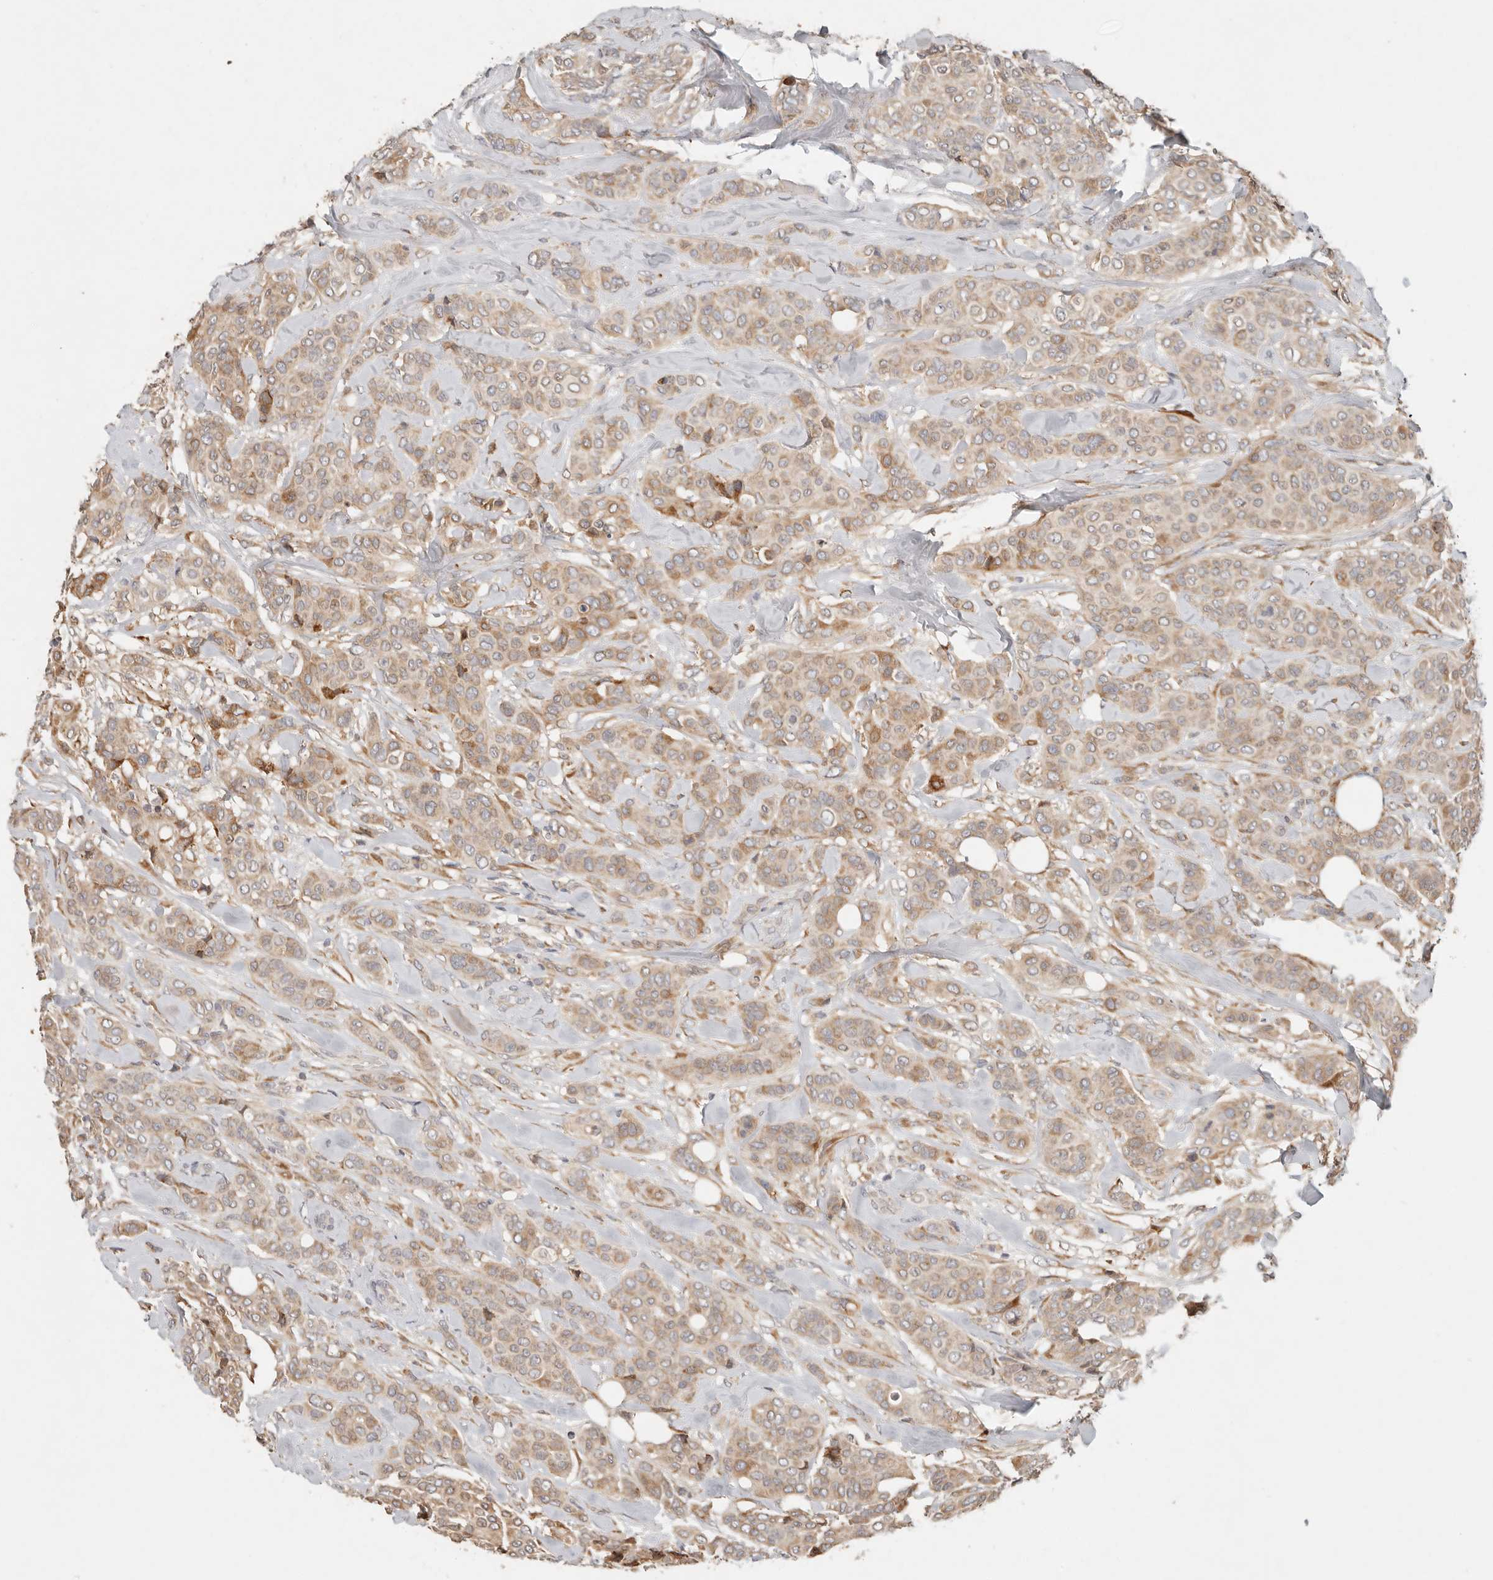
{"staining": {"intensity": "weak", "quantity": ">75%", "location": "cytoplasmic/membranous"}, "tissue": "breast cancer", "cell_type": "Tumor cells", "image_type": "cancer", "snomed": [{"axis": "morphology", "description": "Lobular carcinoma"}, {"axis": "topography", "description": "Breast"}], "caption": "Approximately >75% of tumor cells in breast cancer (lobular carcinoma) display weak cytoplasmic/membranous protein staining as visualized by brown immunohistochemical staining.", "gene": "ARHGEF10L", "patient": {"sex": "female", "age": 51}}